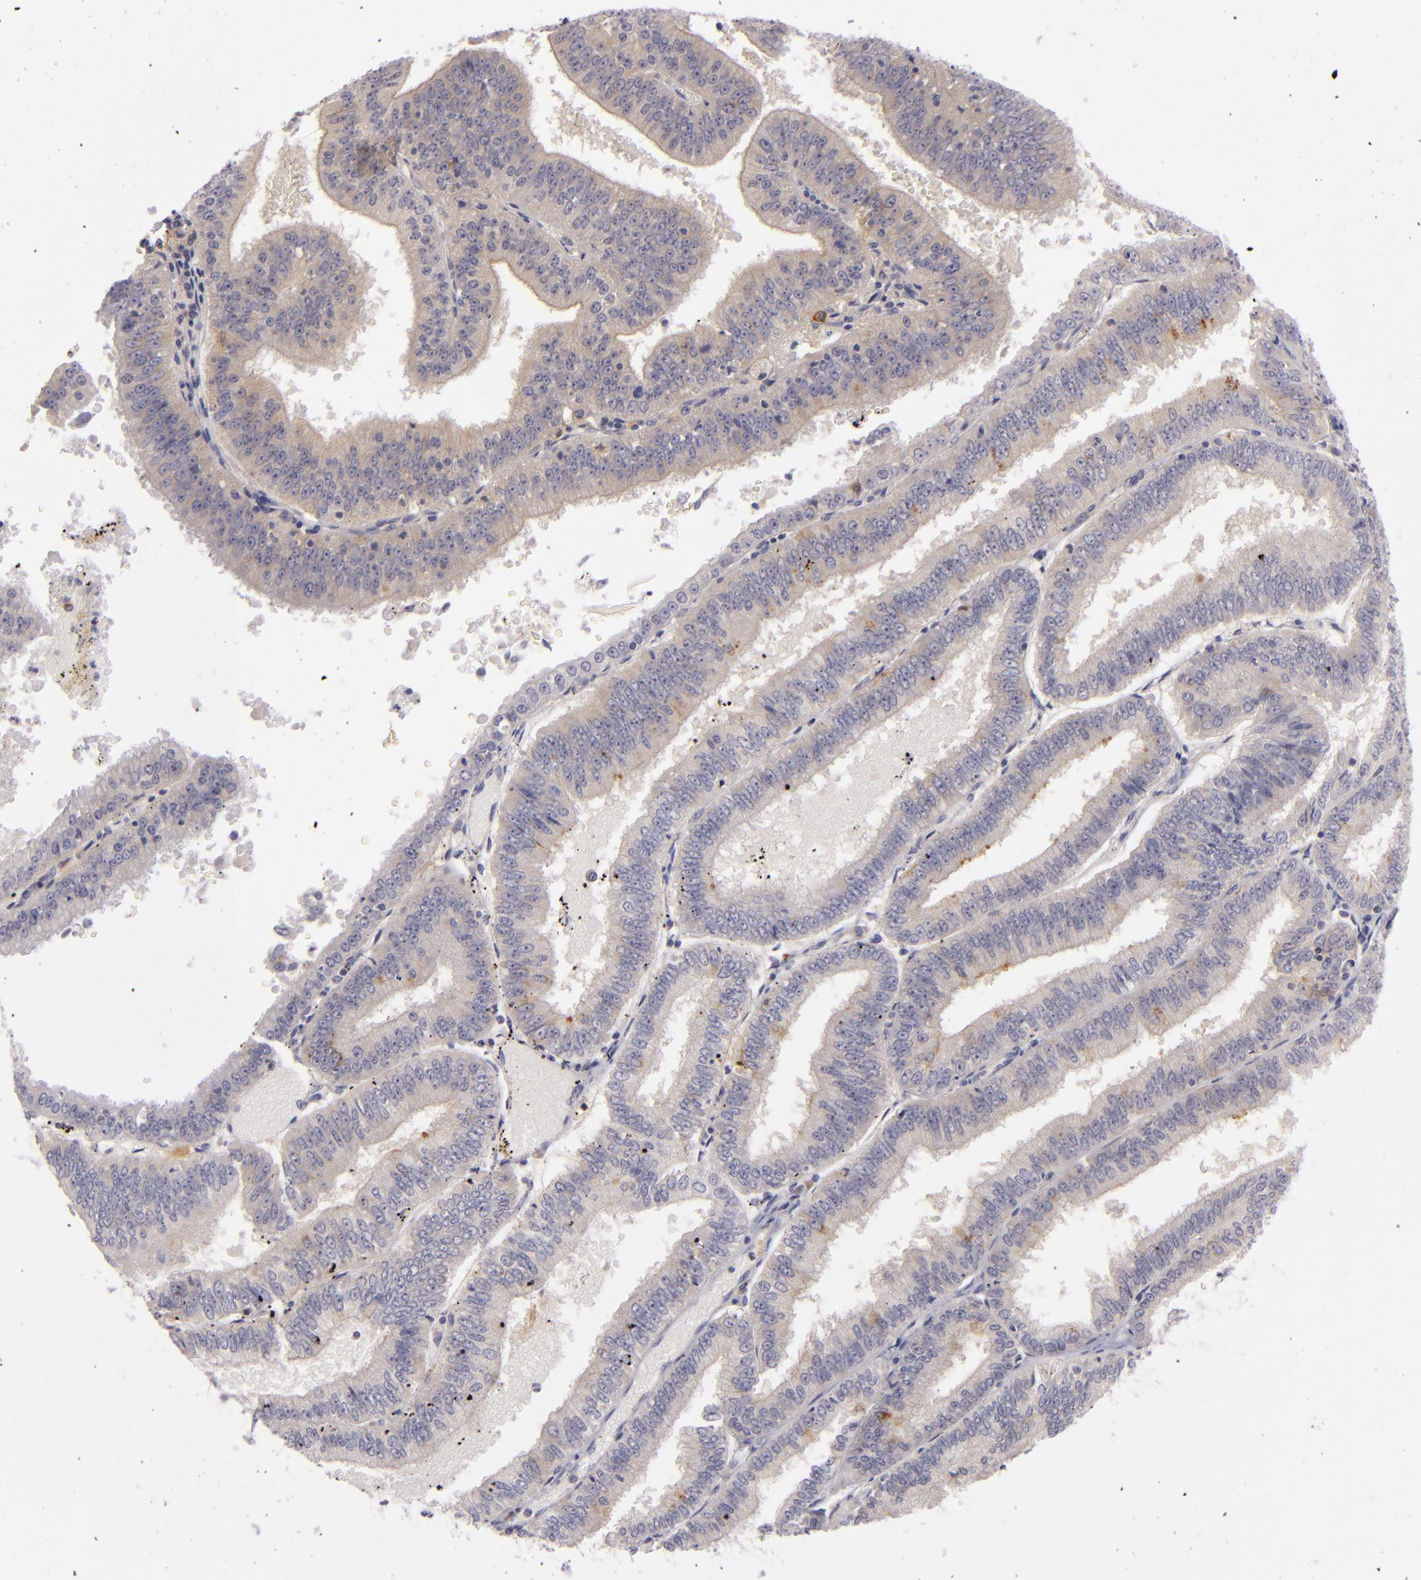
{"staining": {"intensity": "weak", "quantity": "<25%", "location": "cytoplasmic/membranous"}, "tissue": "endometrial cancer", "cell_type": "Tumor cells", "image_type": "cancer", "snomed": [{"axis": "morphology", "description": "Adenocarcinoma, NOS"}, {"axis": "topography", "description": "Endometrium"}], "caption": "DAB immunohistochemical staining of human endometrial cancer reveals no significant staining in tumor cells.", "gene": "CD83", "patient": {"sex": "female", "age": 66}}